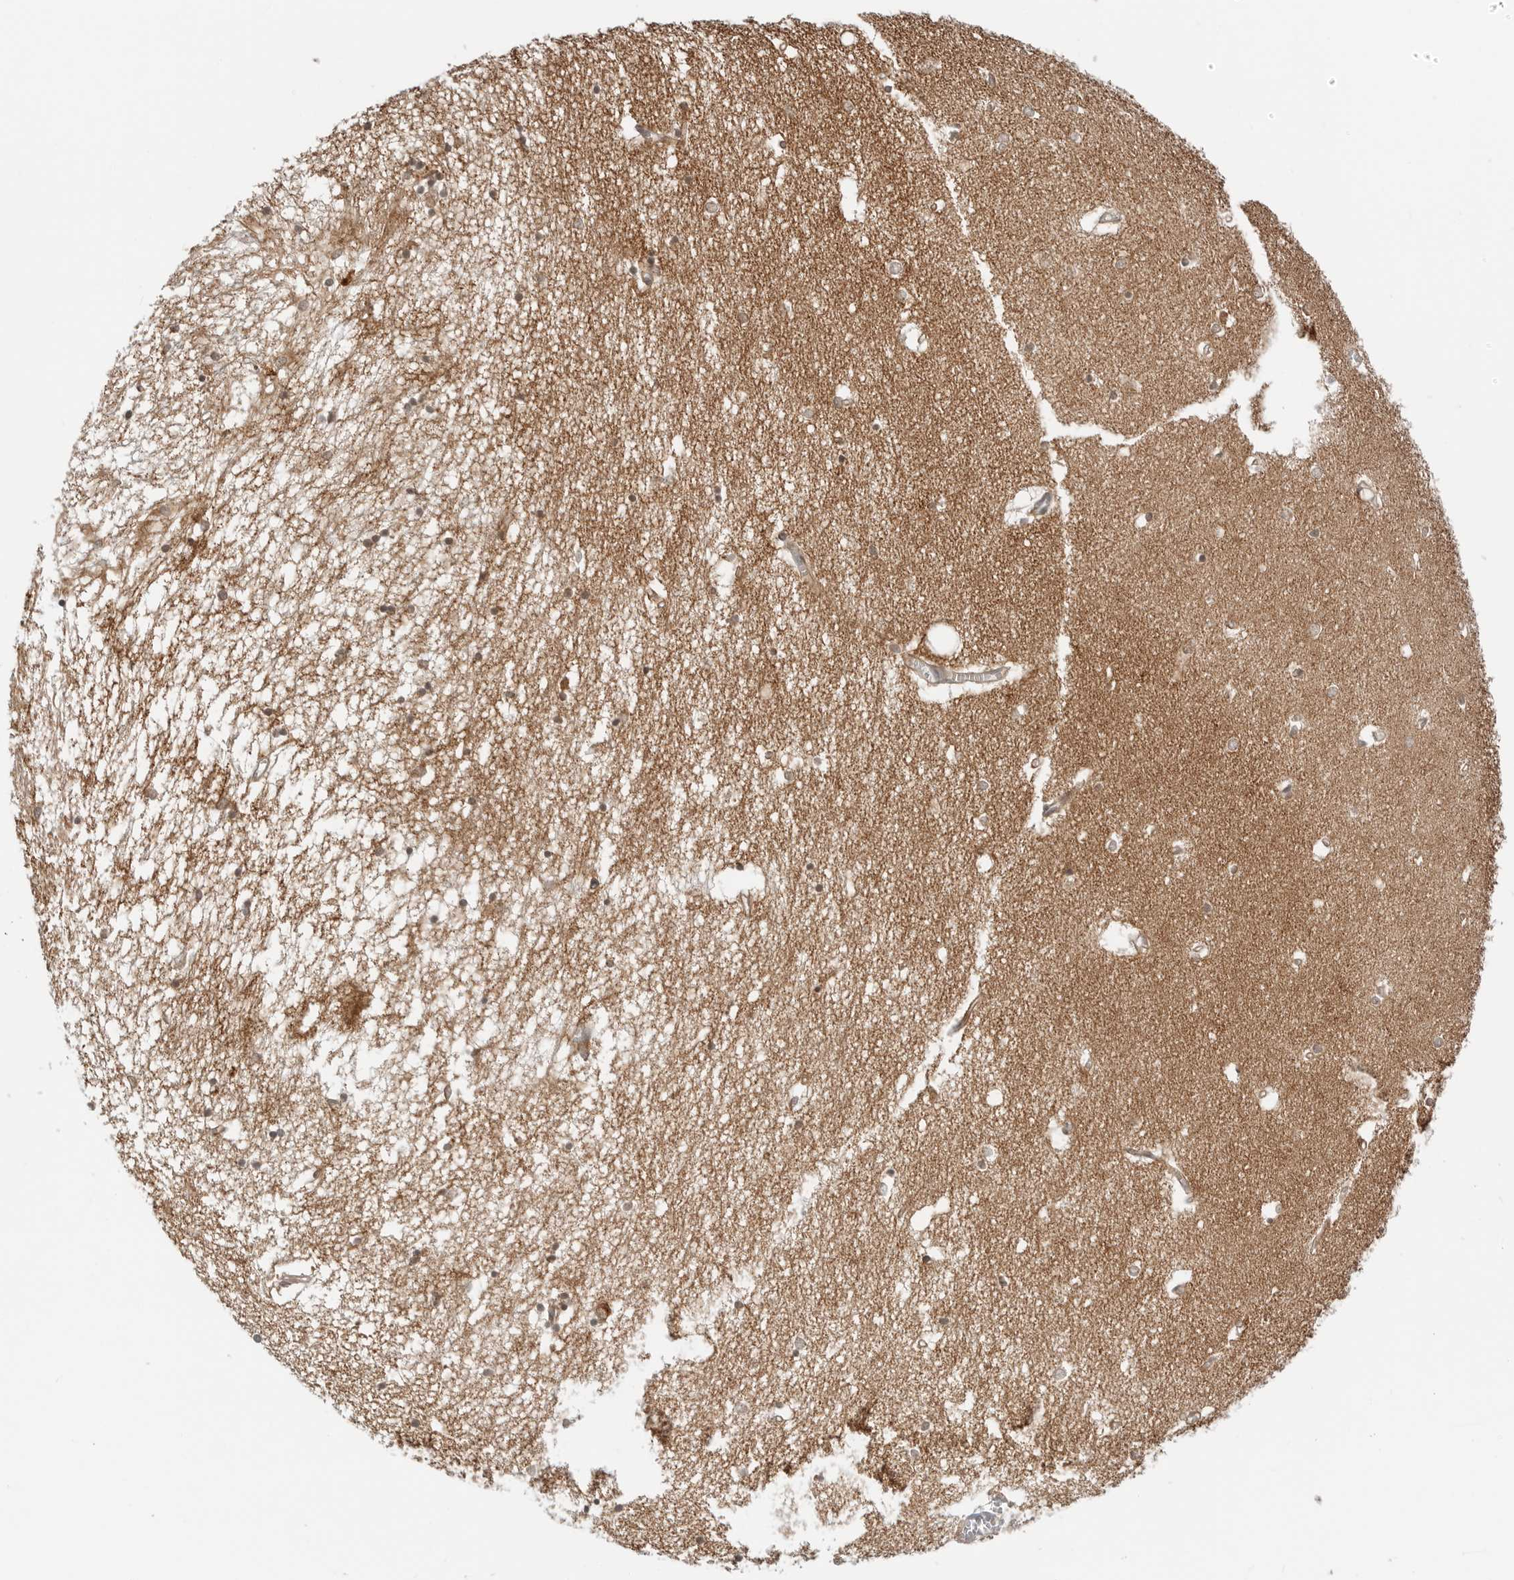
{"staining": {"intensity": "moderate", "quantity": "<25%", "location": "cytoplasmic/membranous"}, "tissue": "hippocampus", "cell_type": "Glial cells", "image_type": "normal", "snomed": [{"axis": "morphology", "description": "Normal tissue, NOS"}, {"axis": "topography", "description": "Hippocampus"}], "caption": "Moderate cytoplasmic/membranous staining is present in about <25% of glial cells in benign hippocampus.", "gene": "POLR3GL", "patient": {"sex": "male", "age": 70}}